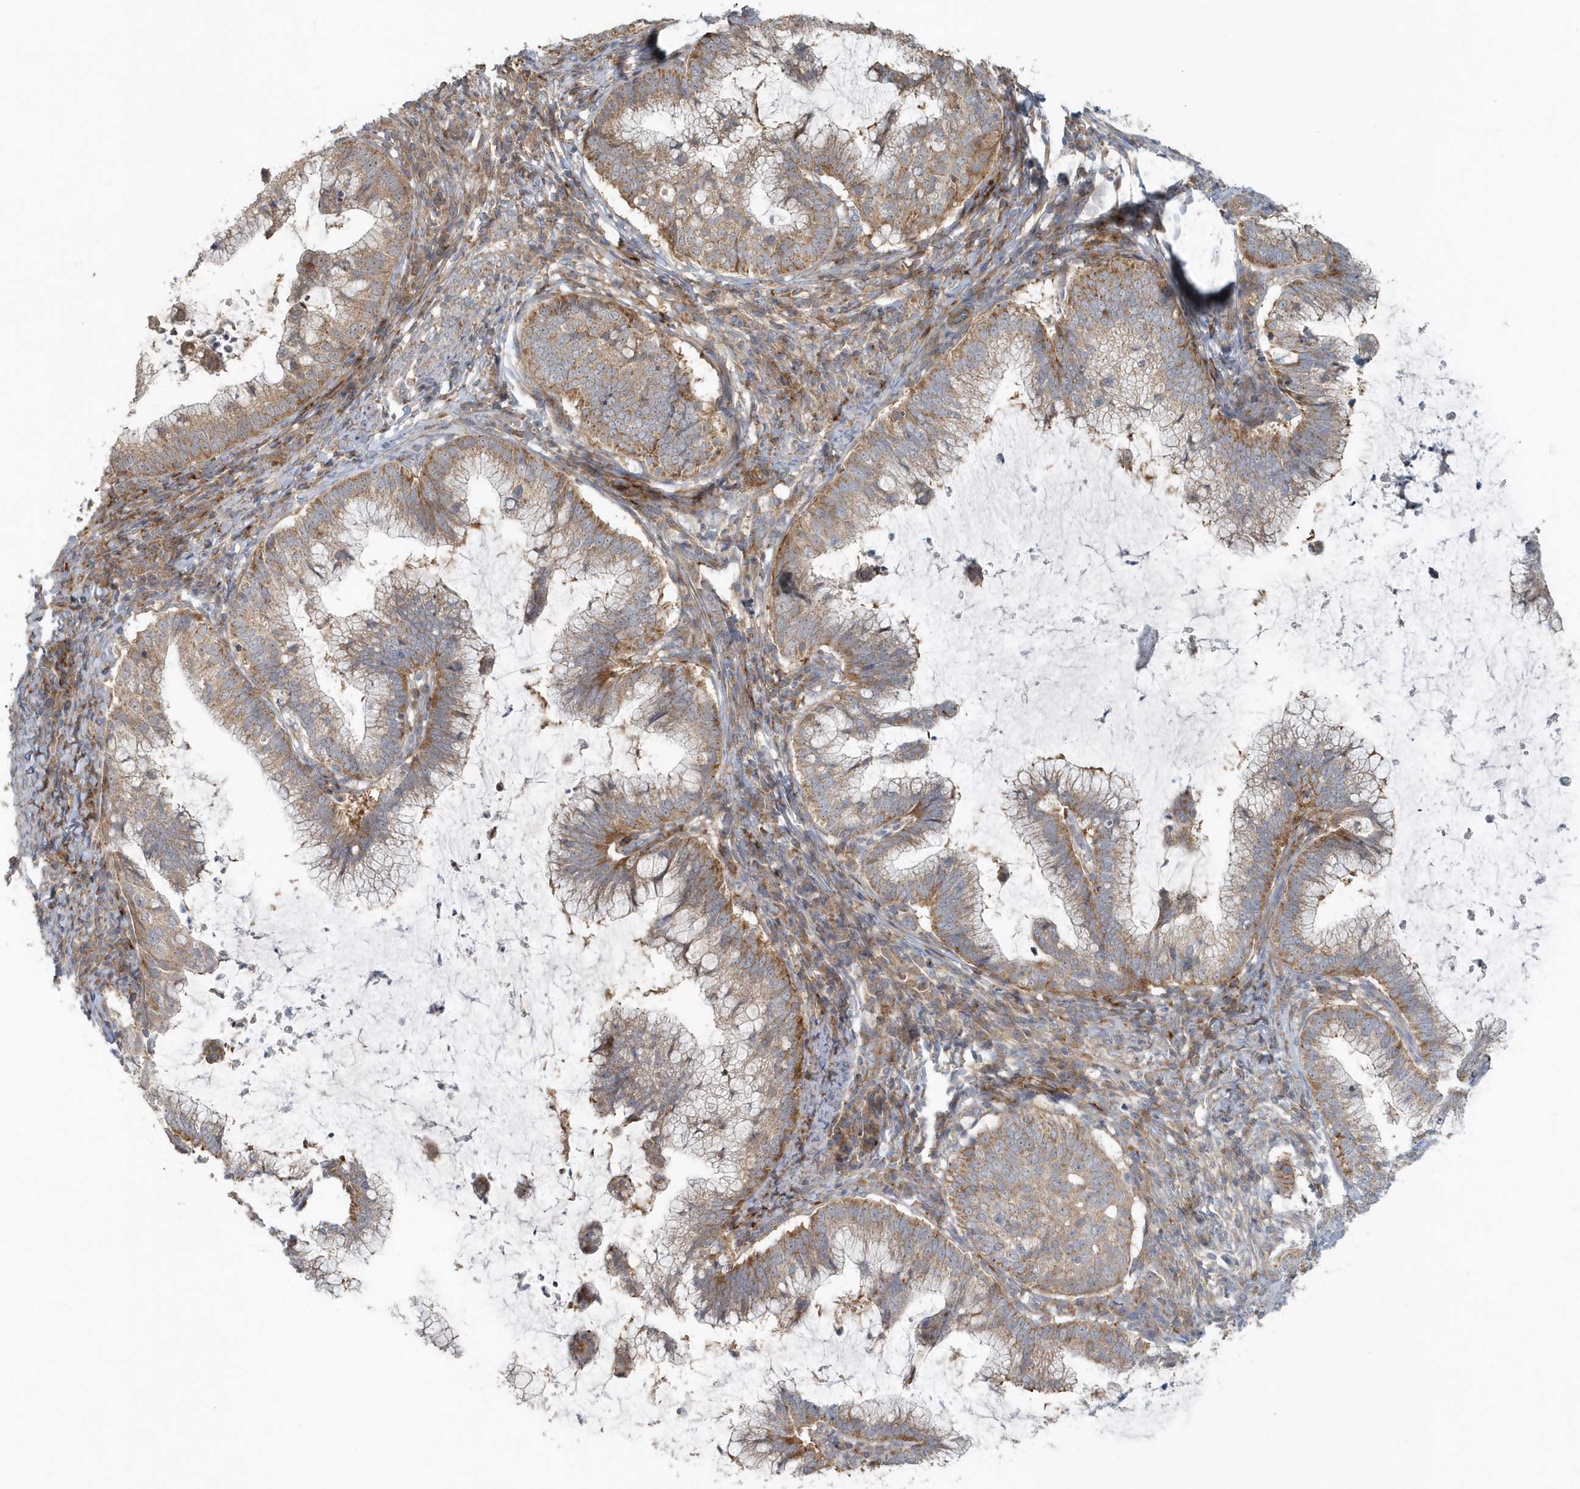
{"staining": {"intensity": "weak", "quantity": ">75%", "location": "cytoplasmic/membranous"}, "tissue": "cervical cancer", "cell_type": "Tumor cells", "image_type": "cancer", "snomed": [{"axis": "morphology", "description": "Adenocarcinoma, NOS"}, {"axis": "topography", "description": "Cervix"}], "caption": "This image reveals adenocarcinoma (cervical) stained with IHC to label a protein in brown. The cytoplasmic/membranous of tumor cells show weak positivity for the protein. Nuclei are counter-stained blue.", "gene": "MMUT", "patient": {"sex": "female", "age": 36}}